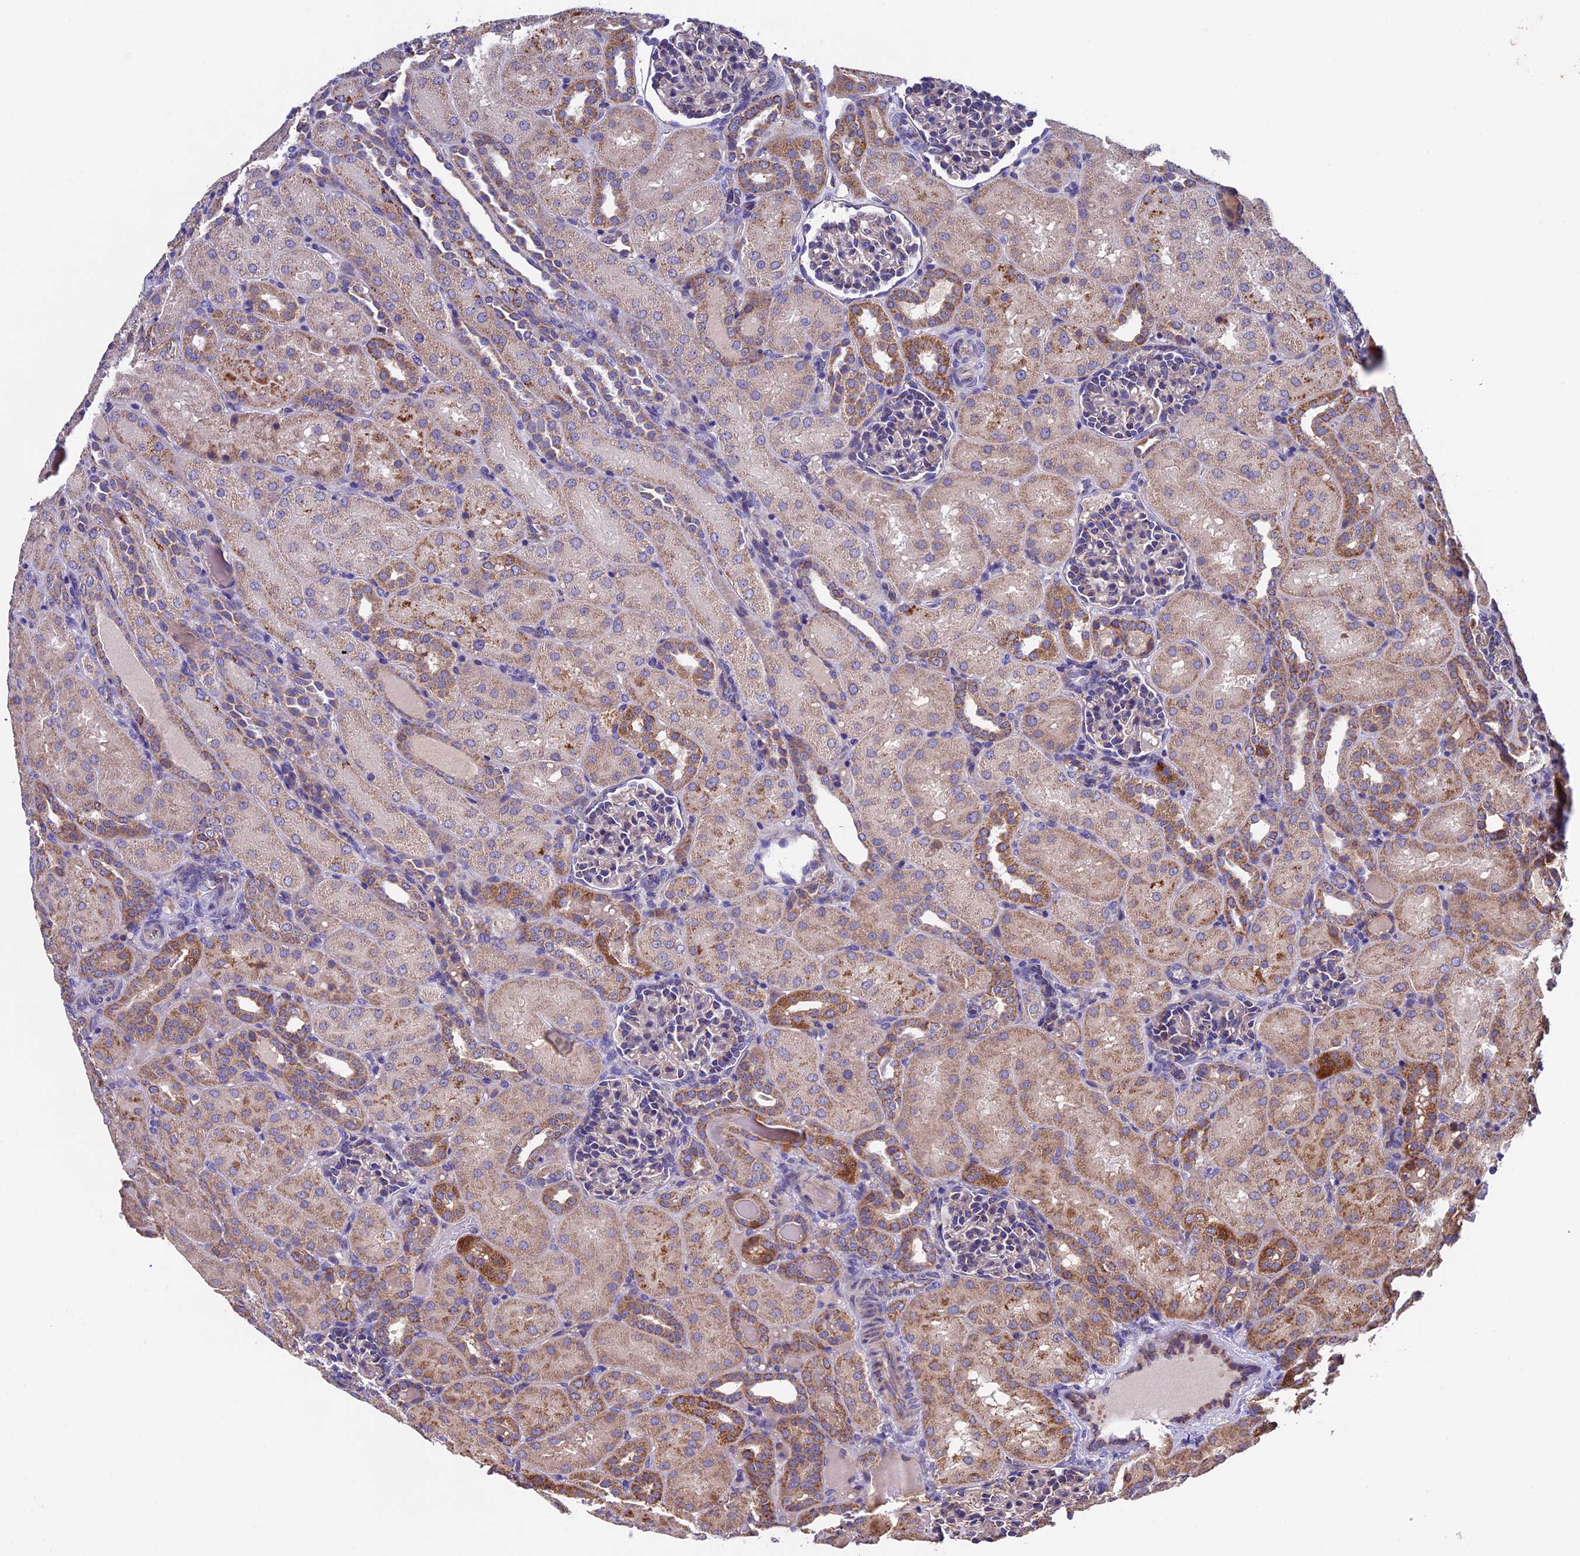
{"staining": {"intensity": "negative", "quantity": "none", "location": "none"}, "tissue": "kidney", "cell_type": "Cells in glomeruli", "image_type": "normal", "snomed": [{"axis": "morphology", "description": "Normal tissue, NOS"}, {"axis": "topography", "description": "Kidney"}], "caption": "Immunohistochemical staining of unremarkable human kidney demonstrates no significant expression in cells in glomeruli.", "gene": "RNF17", "patient": {"sex": "male", "age": 1}}